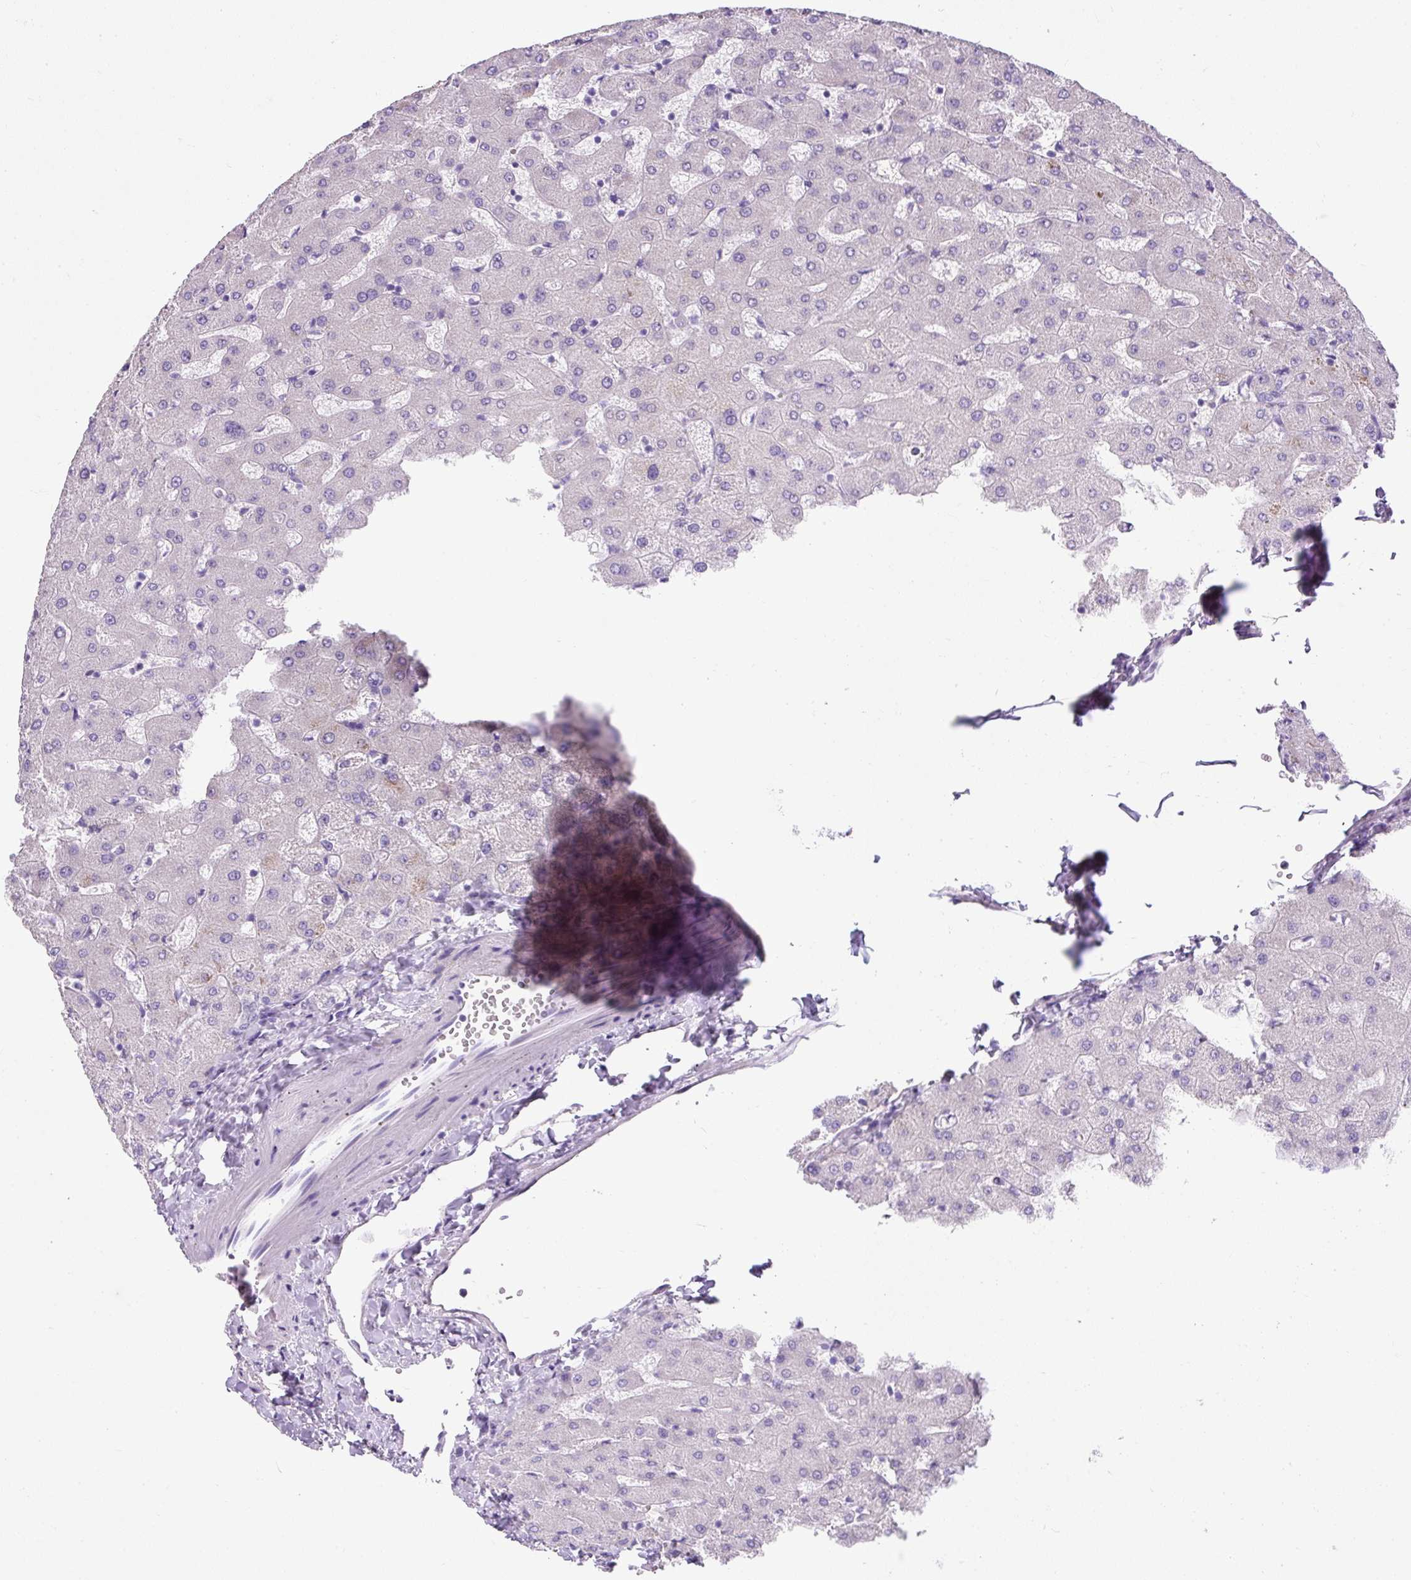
{"staining": {"intensity": "negative", "quantity": "none", "location": "none"}, "tissue": "liver", "cell_type": "Cholangiocytes", "image_type": "normal", "snomed": [{"axis": "morphology", "description": "Normal tissue, NOS"}, {"axis": "topography", "description": "Liver"}], "caption": "This is an immunohistochemistry histopathology image of normal liver. There is no staining in cholangiocytes.", "gene": "C2CD4C", "patient": {"sex": "female", "age": 63}}